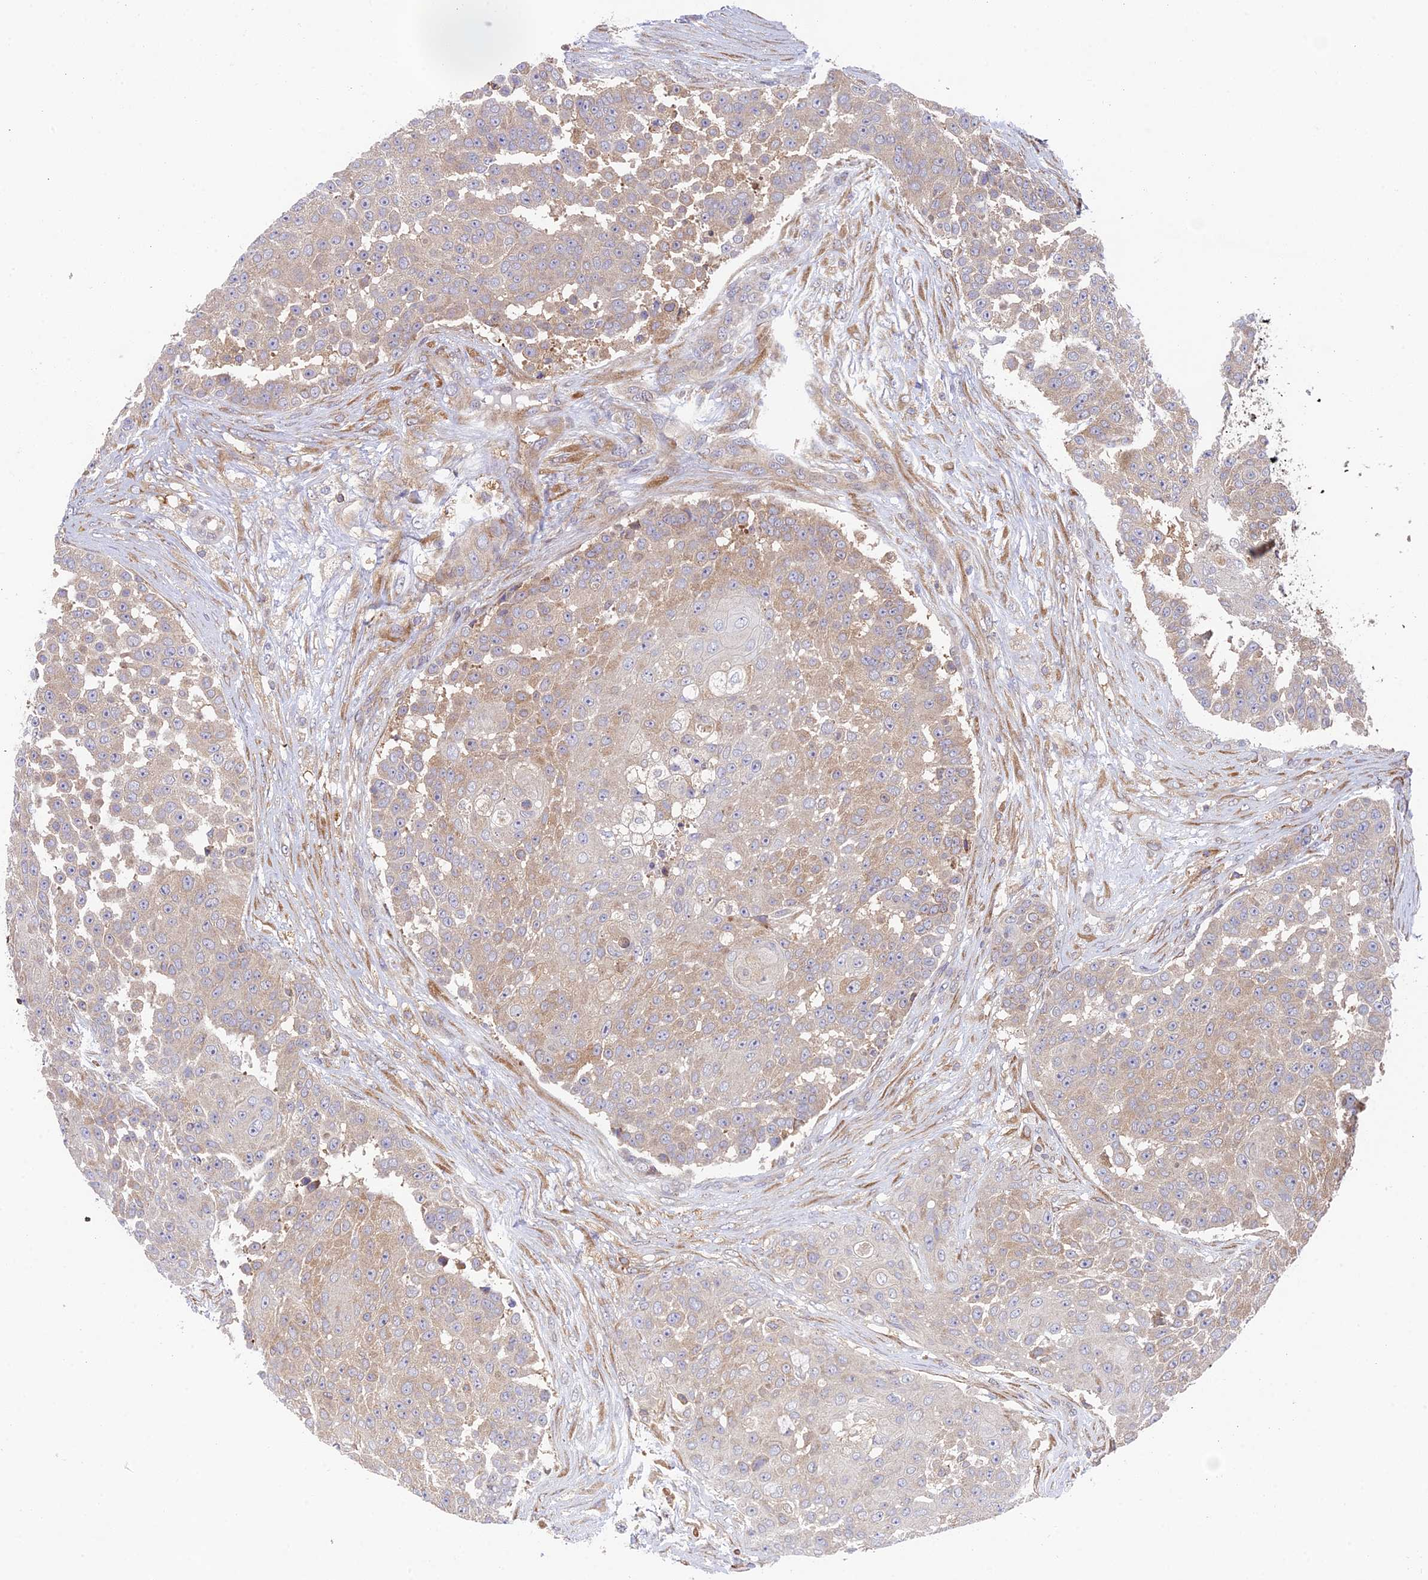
{"staining": {"intensity": "weak", "quantity": "25%-75%", "location": "cytoplasmic/membranous"}, "tissue": "urothelial cancer", "cell_type": "Tumor cells", "image_type": "cancer", "snomed": [{"axis": "morphology", "description": "Urothelial carcinoma, High grade"}, {"axis": "topography", "description": "Urinary bladder"}], "caption": "Immunohistochemical staining of urothelial cancer exhibits low levels of weak cytoplasmic/membranous staining in about 25%-75% of tumor cells.", "gene": "IPO5", "patient": {"sex": "female", "age": 63}}